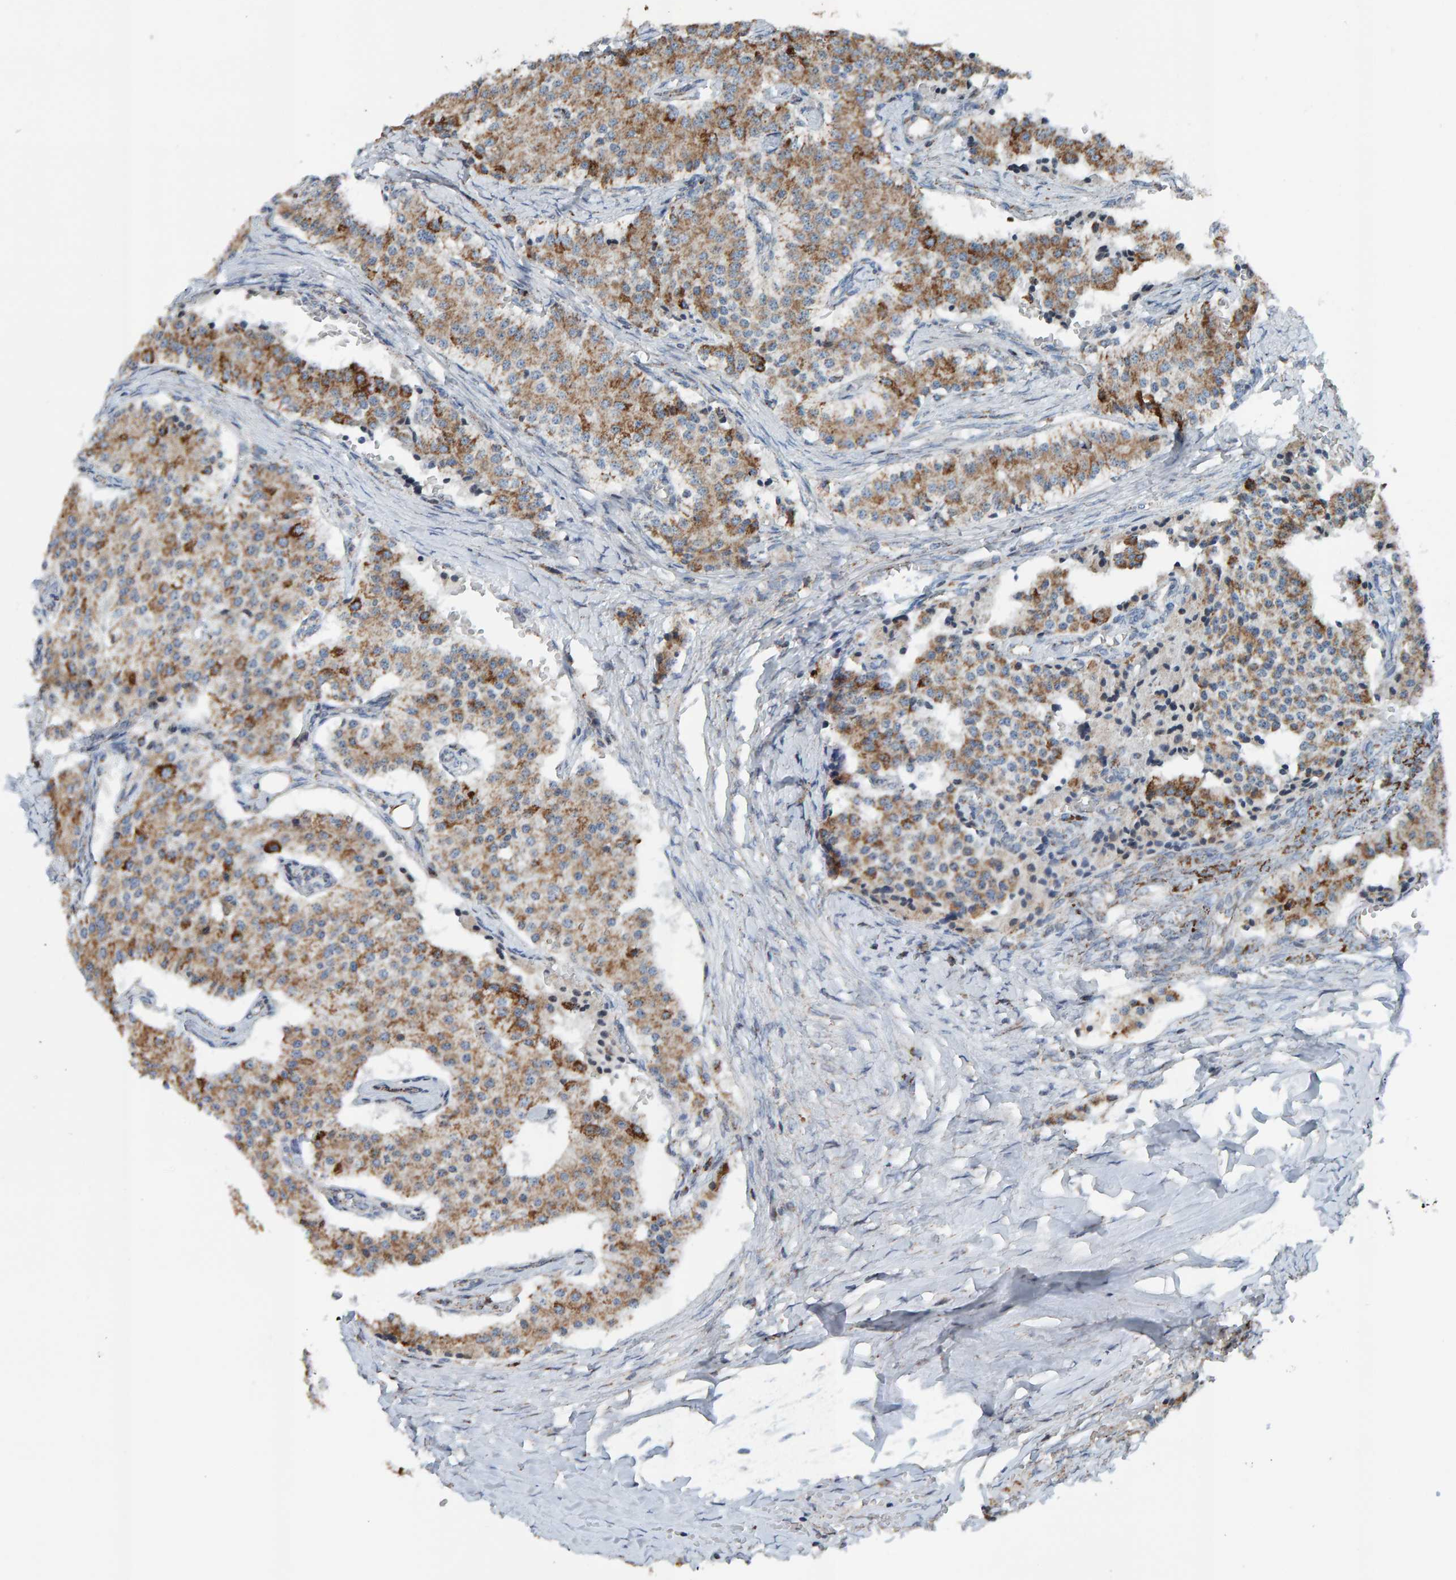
{"staining": {"intensity": "moderate", "quantity": ">75%", "location": "cytoplasmic/membranous"}, "tissue": "carcinoid", "cell_type": "Tumor cells", "image_type": "cancer", "snomed": [{"axis": "morphology", "description": "Carcinoid, malignant, NOS"}, {"axis": "topography", "description": "Colon"}], "caption": "High-magnification brightfield microscopy of carcinoid (malignant) stained with DAB (brown) and counterstained with hematoxylin (blue). tumor cells exhibit moderate cytoplasmic/membranous positivity is seen in approximately>75% of cells. The protein of interest is shown in brown color, while the nuclei are stained blue.", "gene": "ZNF48", "patient": {"sex": "female", "age": 52}}